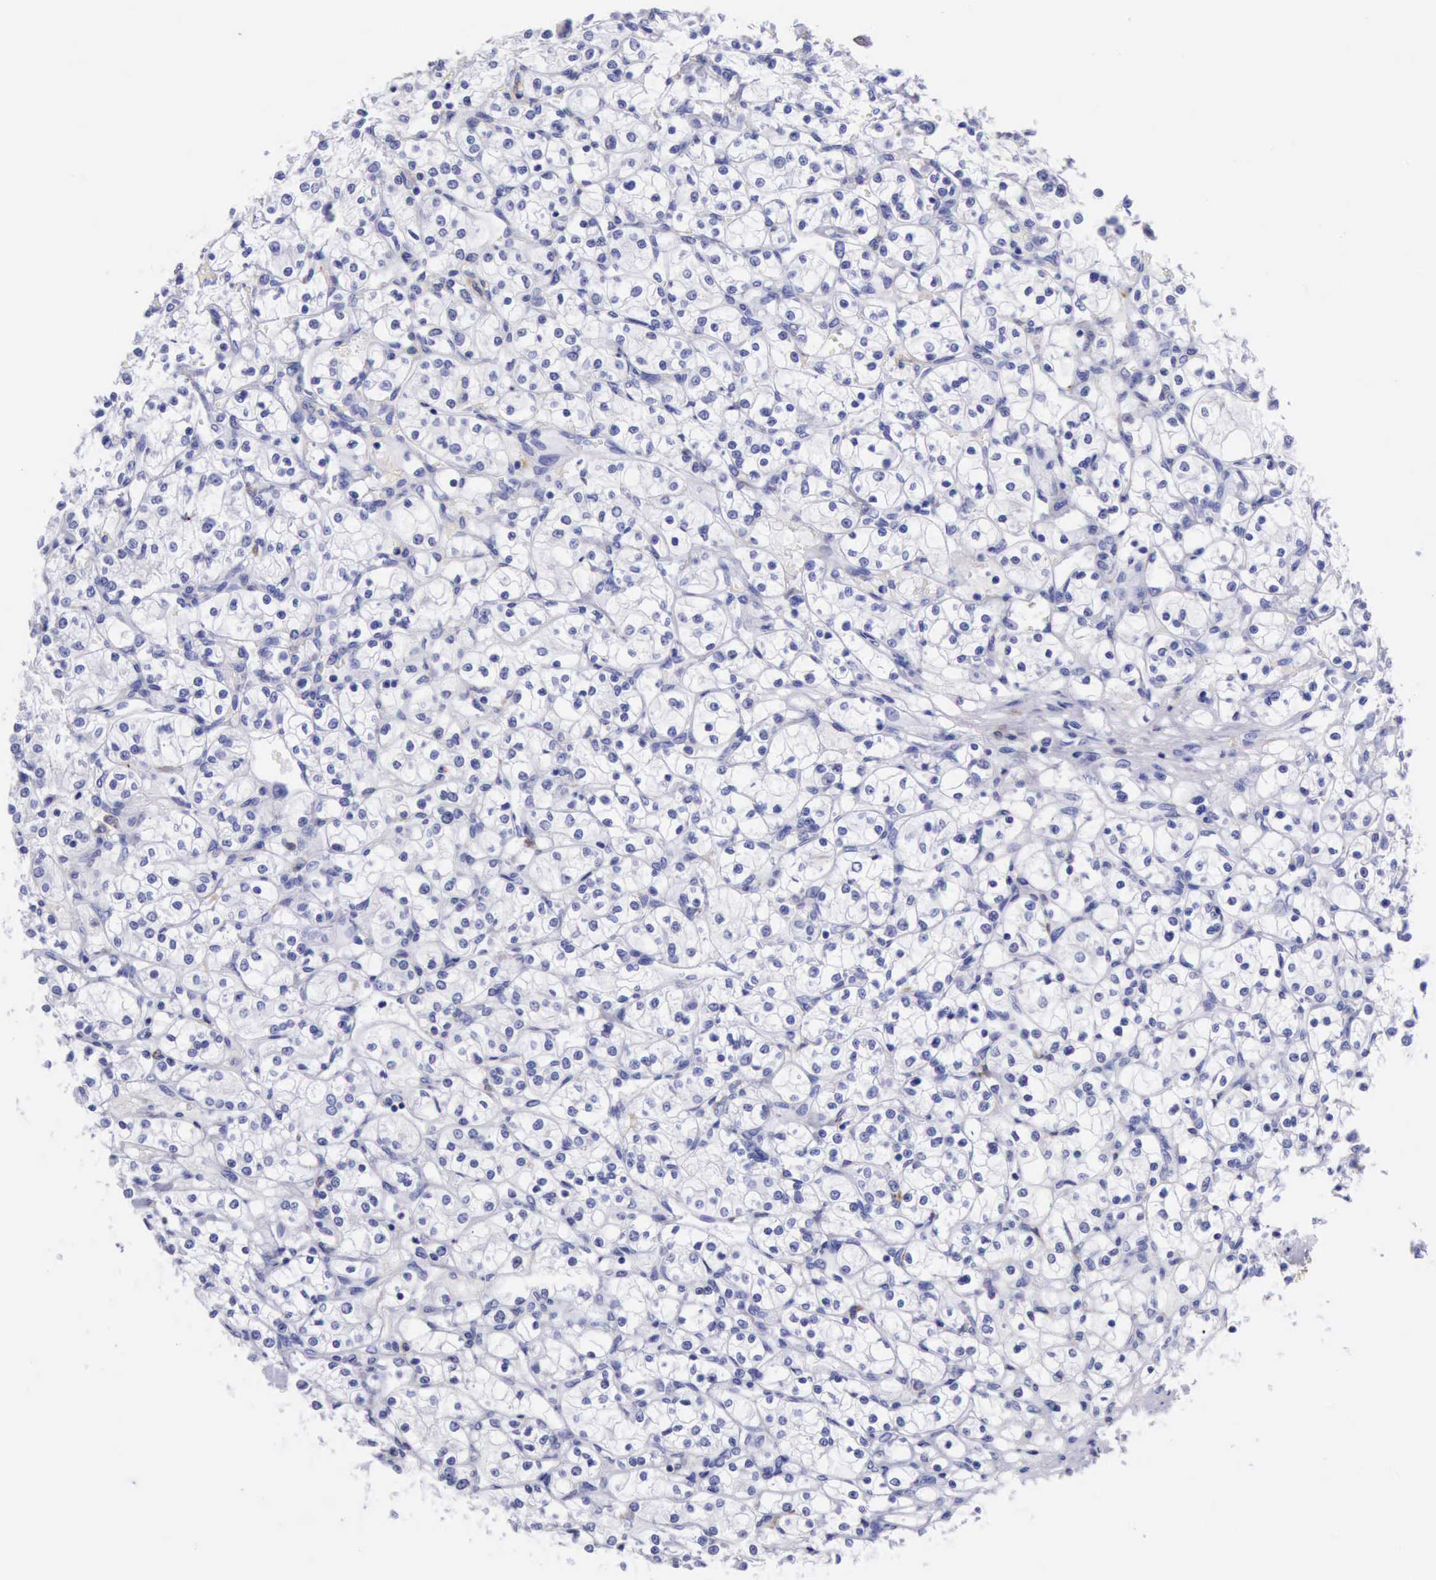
{"staining": {"intensity": "negative", "quantity": "none", "location": "none"}, "tissue": "renal cancer", "cell_type": "Tumor cells", "image_type": "cancer", "snomed": [{"axis": "morphology", "description": "Adenocarcinoma, NOS"}, {"axis": "topography", "description": "Kidney"}], "caption": "IHC of adenocarcinoma (renal) reveals no expression in tumor cells.", "gene": "MCM2", "patient": {"sex": "male", "age": 61}}